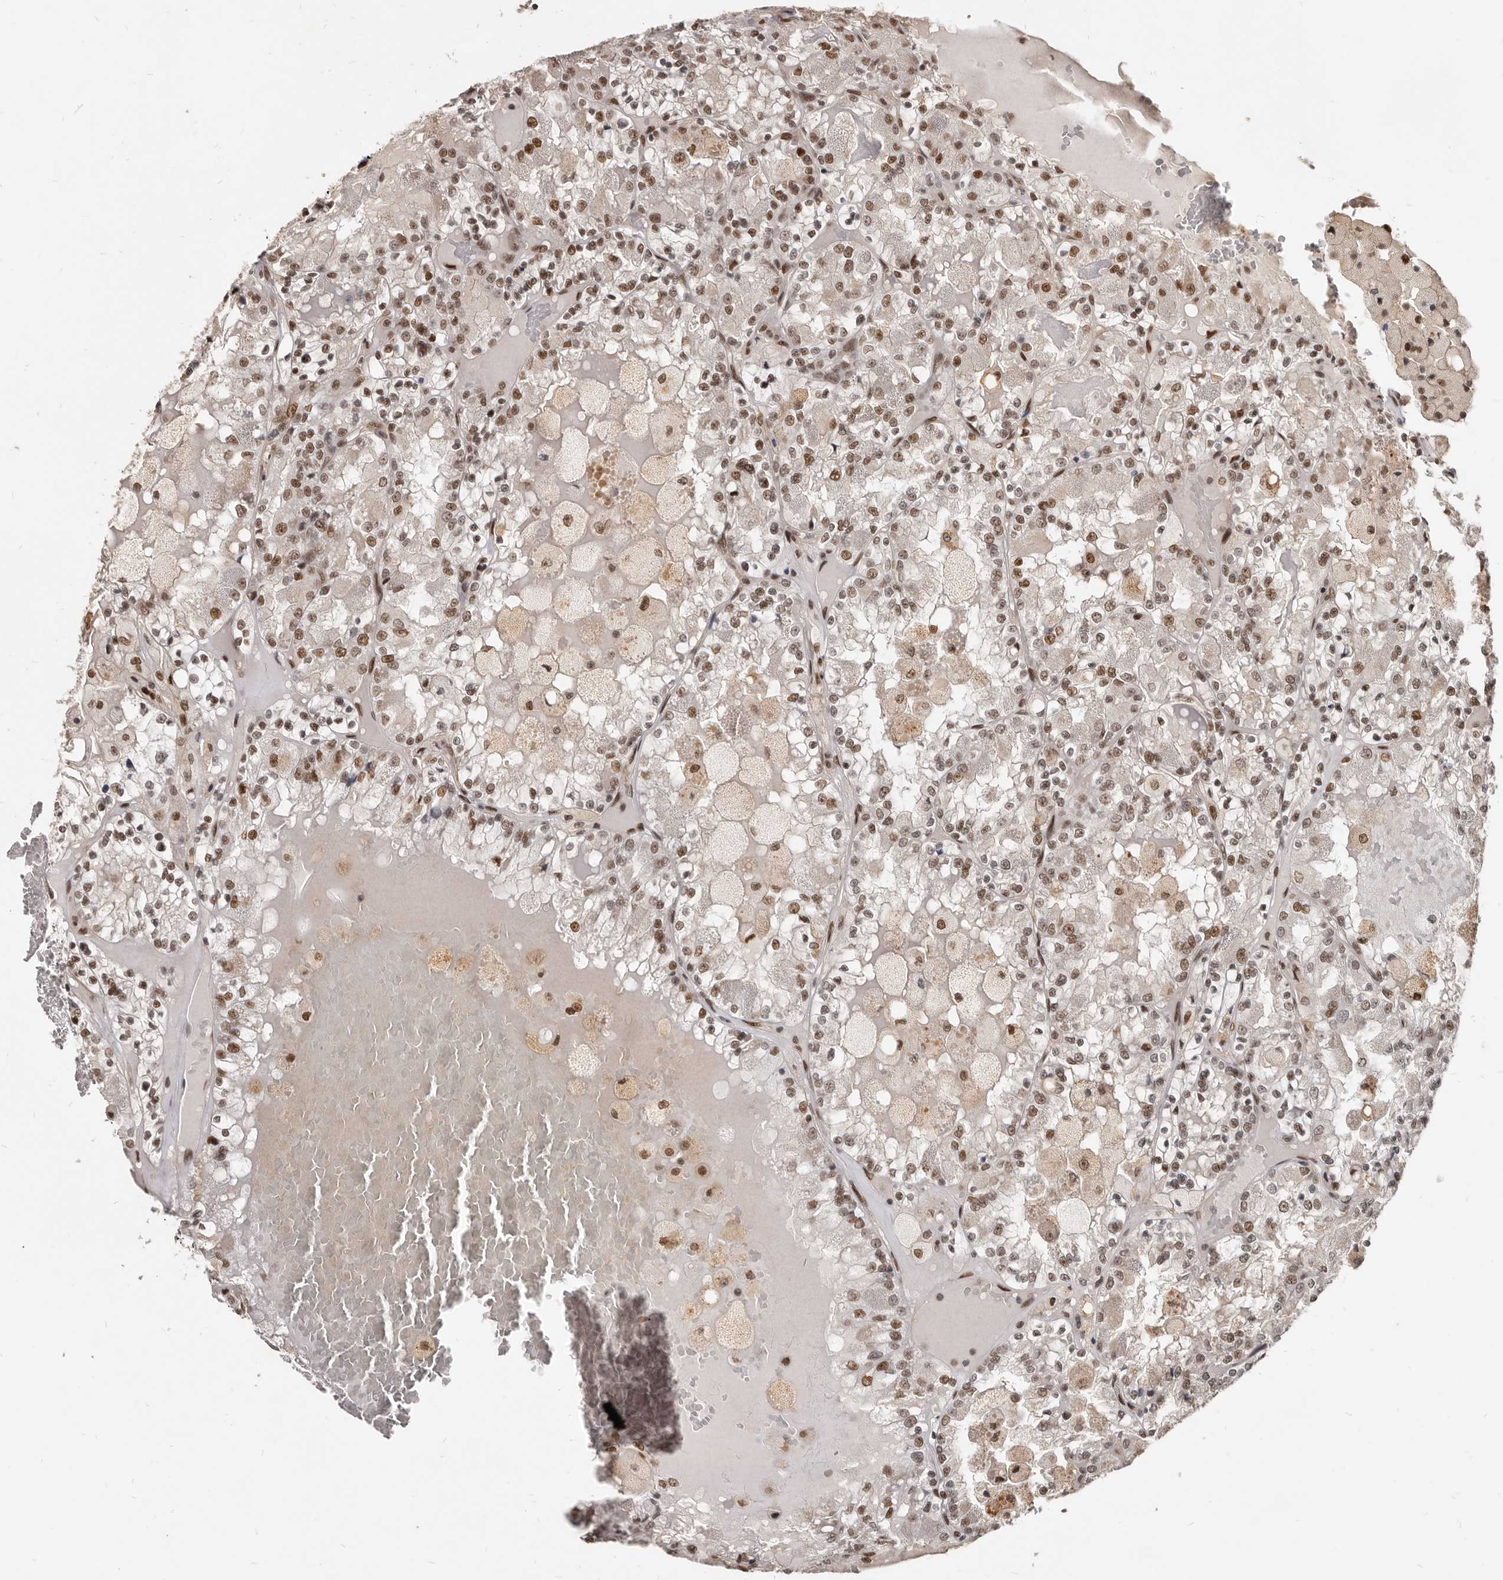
{"staining": {"intensity": "moderate", "quantity": ">75%", "location": "nuclear"}, "tissue": "renal cancer", "cell_type": "Tumor cells", "image_type": "cancer", "snomed": [{"axis": "morphology", "description": "Adenocarcinoma, NOS"}, {"axis": "topography", "description": "Kidney"}], "caption": "Protein staining by immunohistochemistry displays moderate nuclear staining in about >75% of tumor cells in adenocarcinoma (renal). Using DAB (3,3'-diaminobenzidine) (brown) and hematoxylin (blue) stains, captured at high magnification using brightfield microscopy.", "gene": "ATF5", "patient": {"sex": "female", "age": 56}}